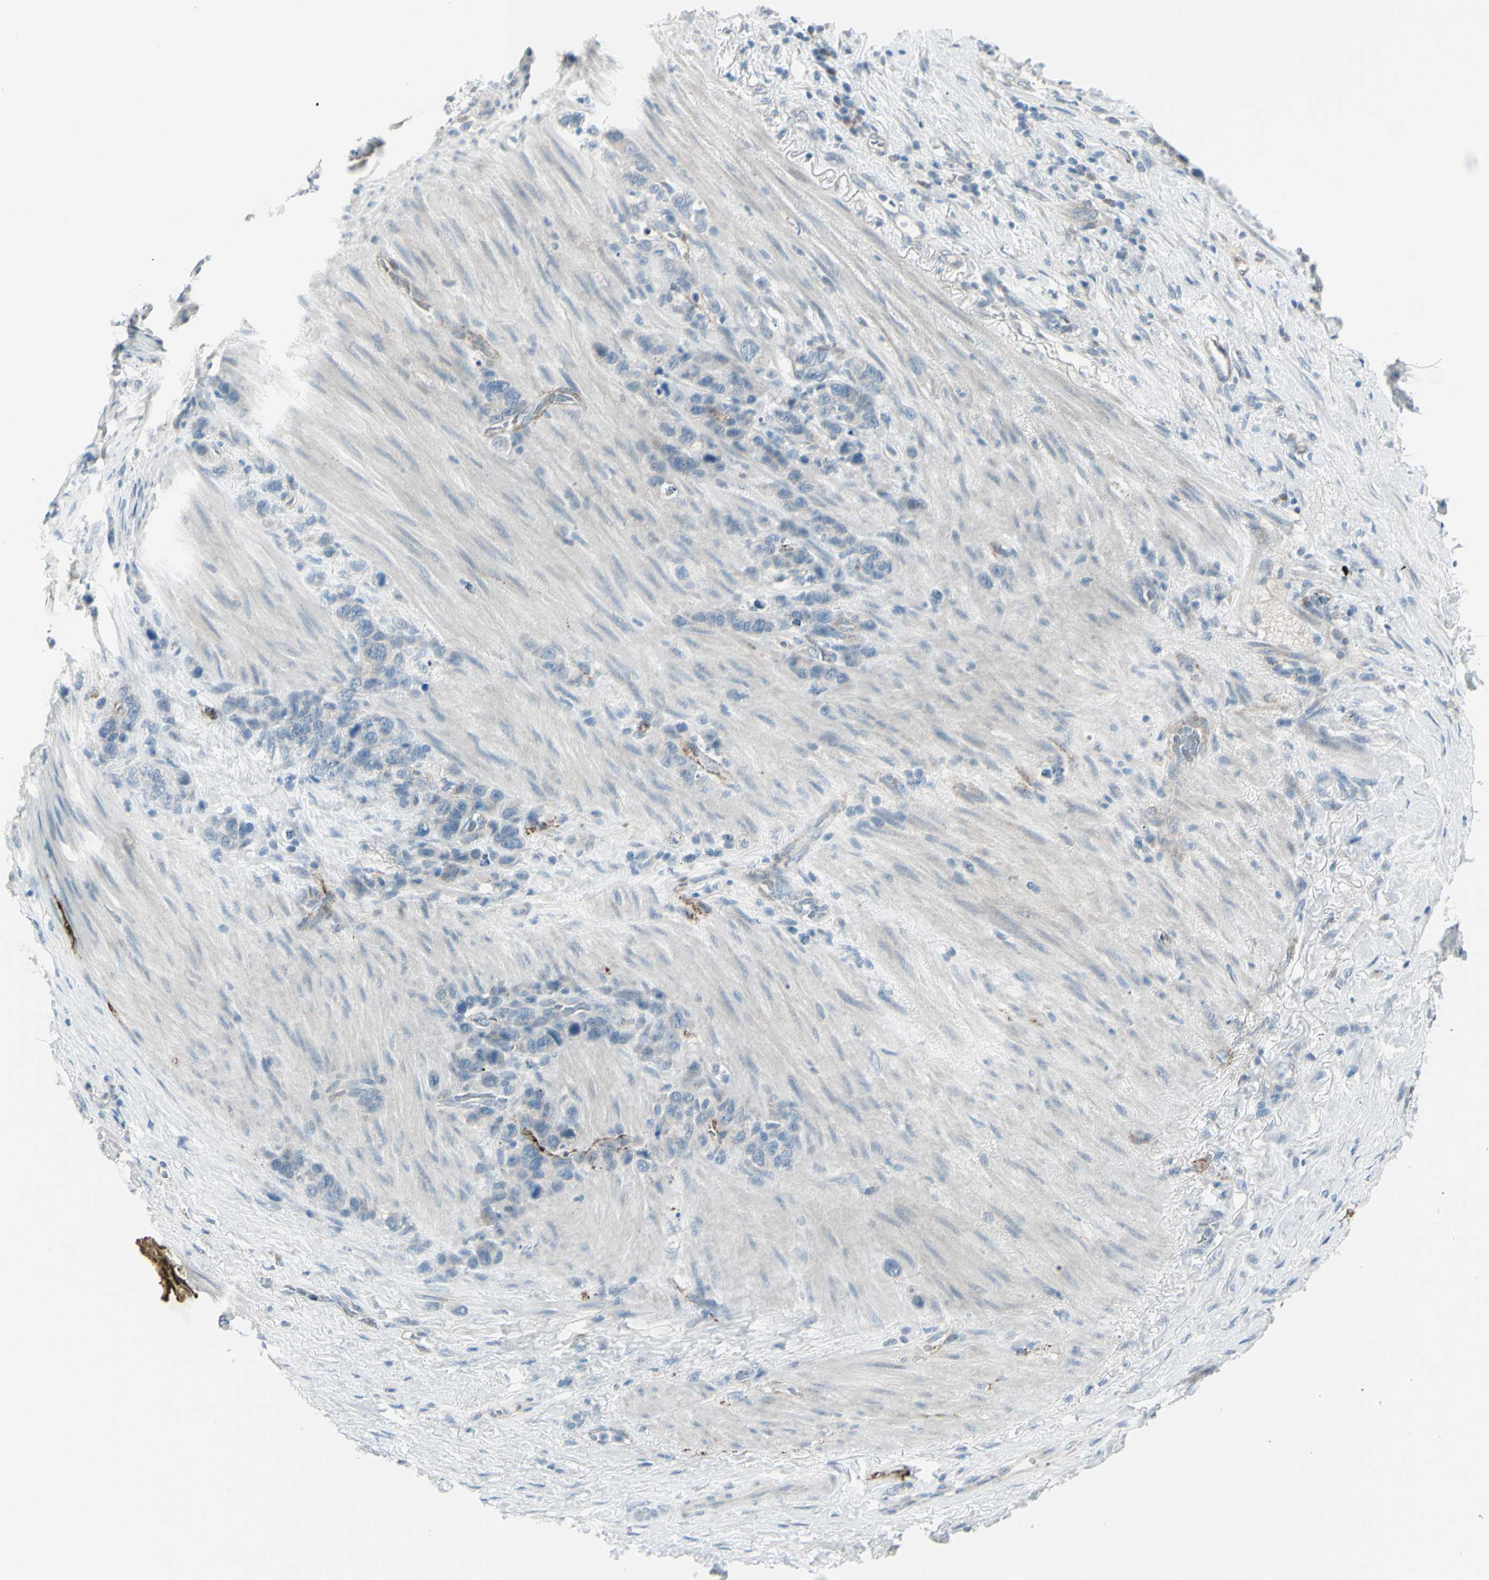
{"staining": {"intensity": "weak", "quantity": "<25%", "location": "cytoplasmic/membranous"}, "tissue": "stomach cancer", "cell_type": "Tumor cells", "image_type": "cancer", "snomed": [{"axis": "morphology", "description": "Adenocarcinoma, NOS"}, {"axis": "morphology", "description": "Adenocarcinoma, High grade"}, {"axis": "topography", "description": "Stomach, upper"}, {"axis": "topography", "description": "Stomach, lower"}], "caption": "Immunohistochemistry (IHC) histopathology image of neoplastic tissue: human stomach adenocarcinoma (high-grade) stained with DAB reveals no significant protein staining in tumor cells.", "gene": "GPR34", "patient": {"sex": "female", "age": 65}}